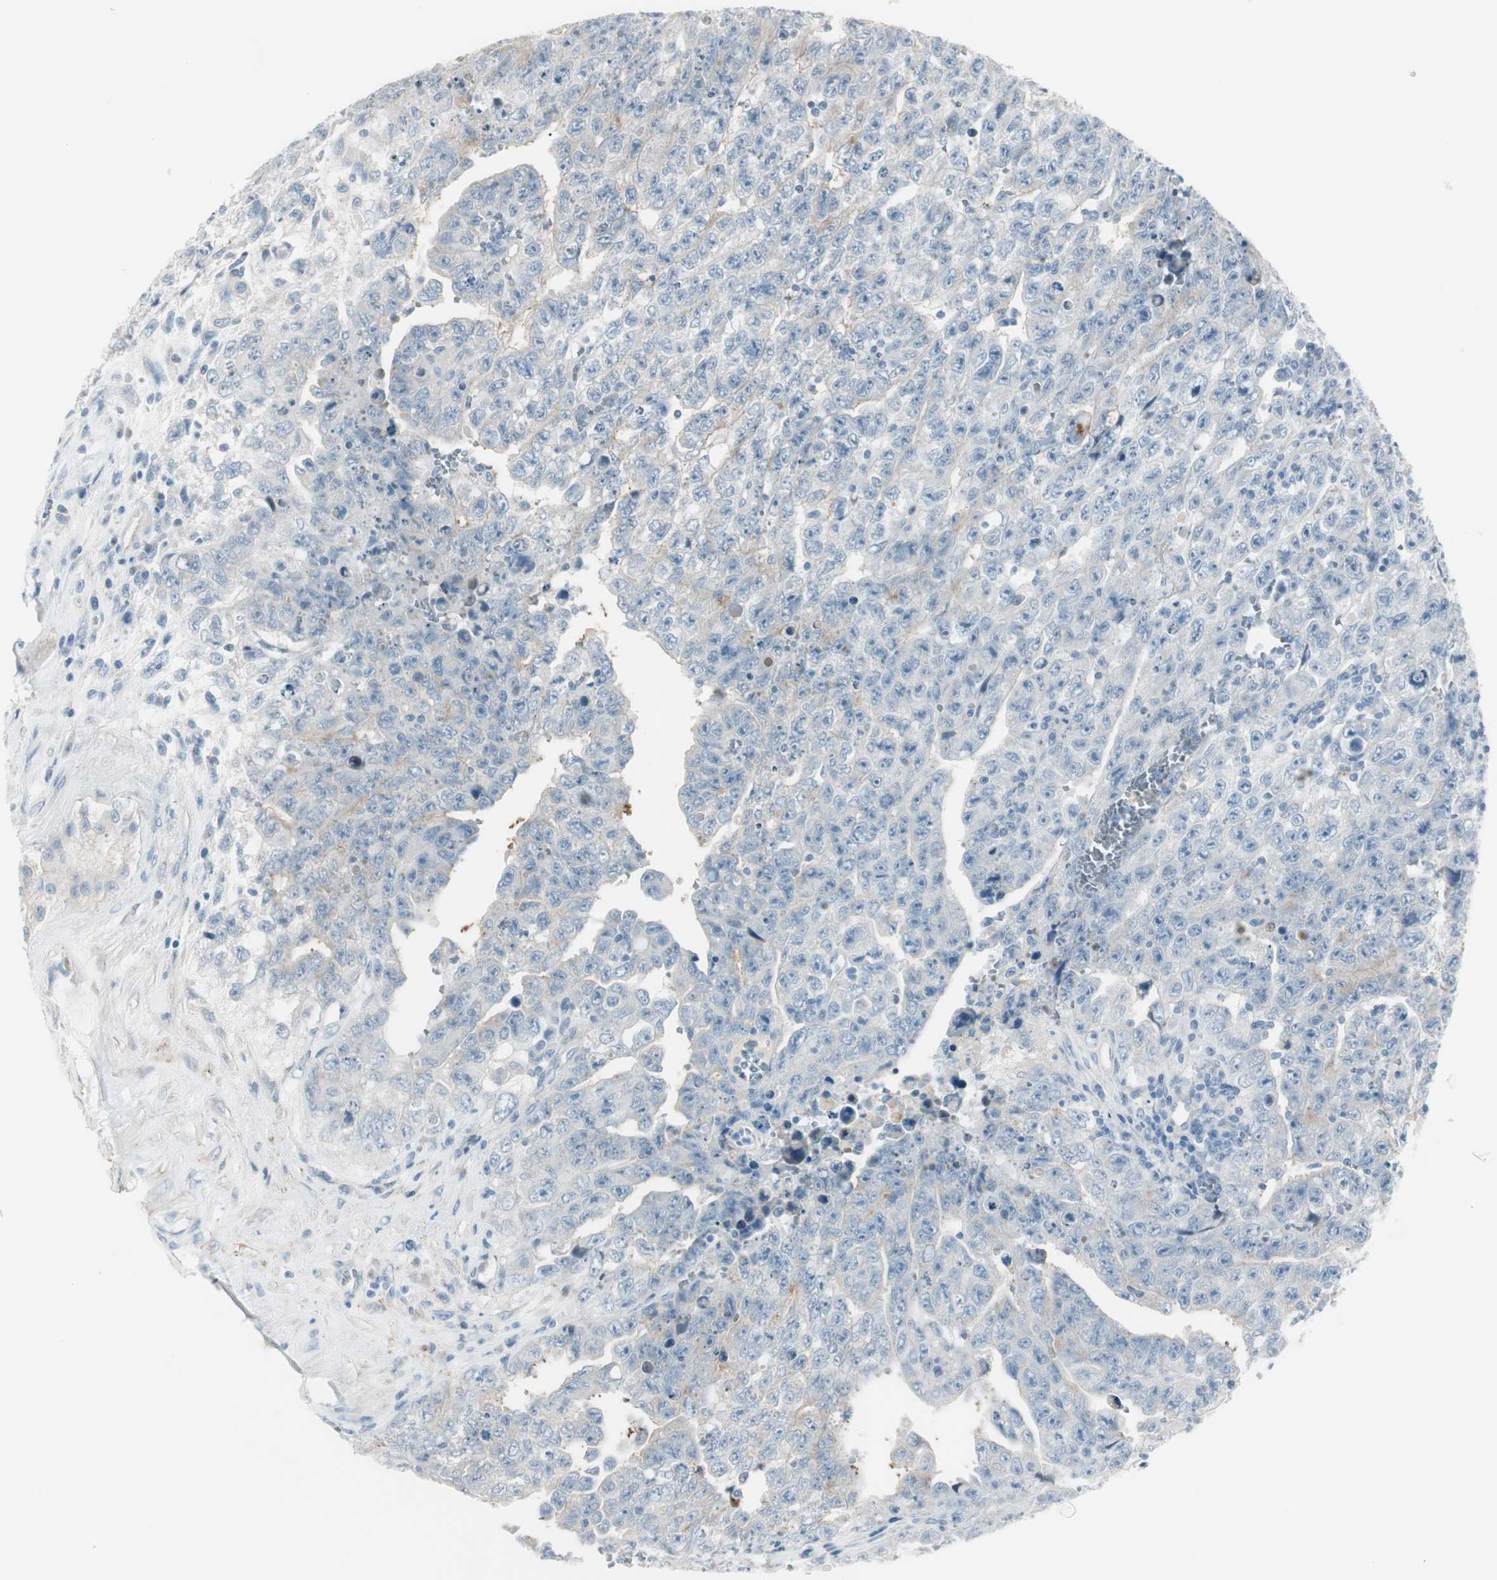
{"staining": {"intensity": "weak", "quantity": "<25%", "location": "cytoplasmic/membranous"}, "tissue": "testis cancer", "cell_type": "Tumor cells", "image_type": "cancer", "snomed": [{"axis": "morphology", "description": "Carcinoma, Embryonal, NOS"}, {"axis": "topography", "description": "Testis"}], "caption": "An immunohistochemistry image of embryonal carcinoma (testis) is shown. There is no staining in tumor cells of embryonal carcinoma (testis). (DAB immunohistochemistry with hematoxylin counter stain).", "gene": "CACNA2D1", "patient": {"sex": "male", "age": 28}}